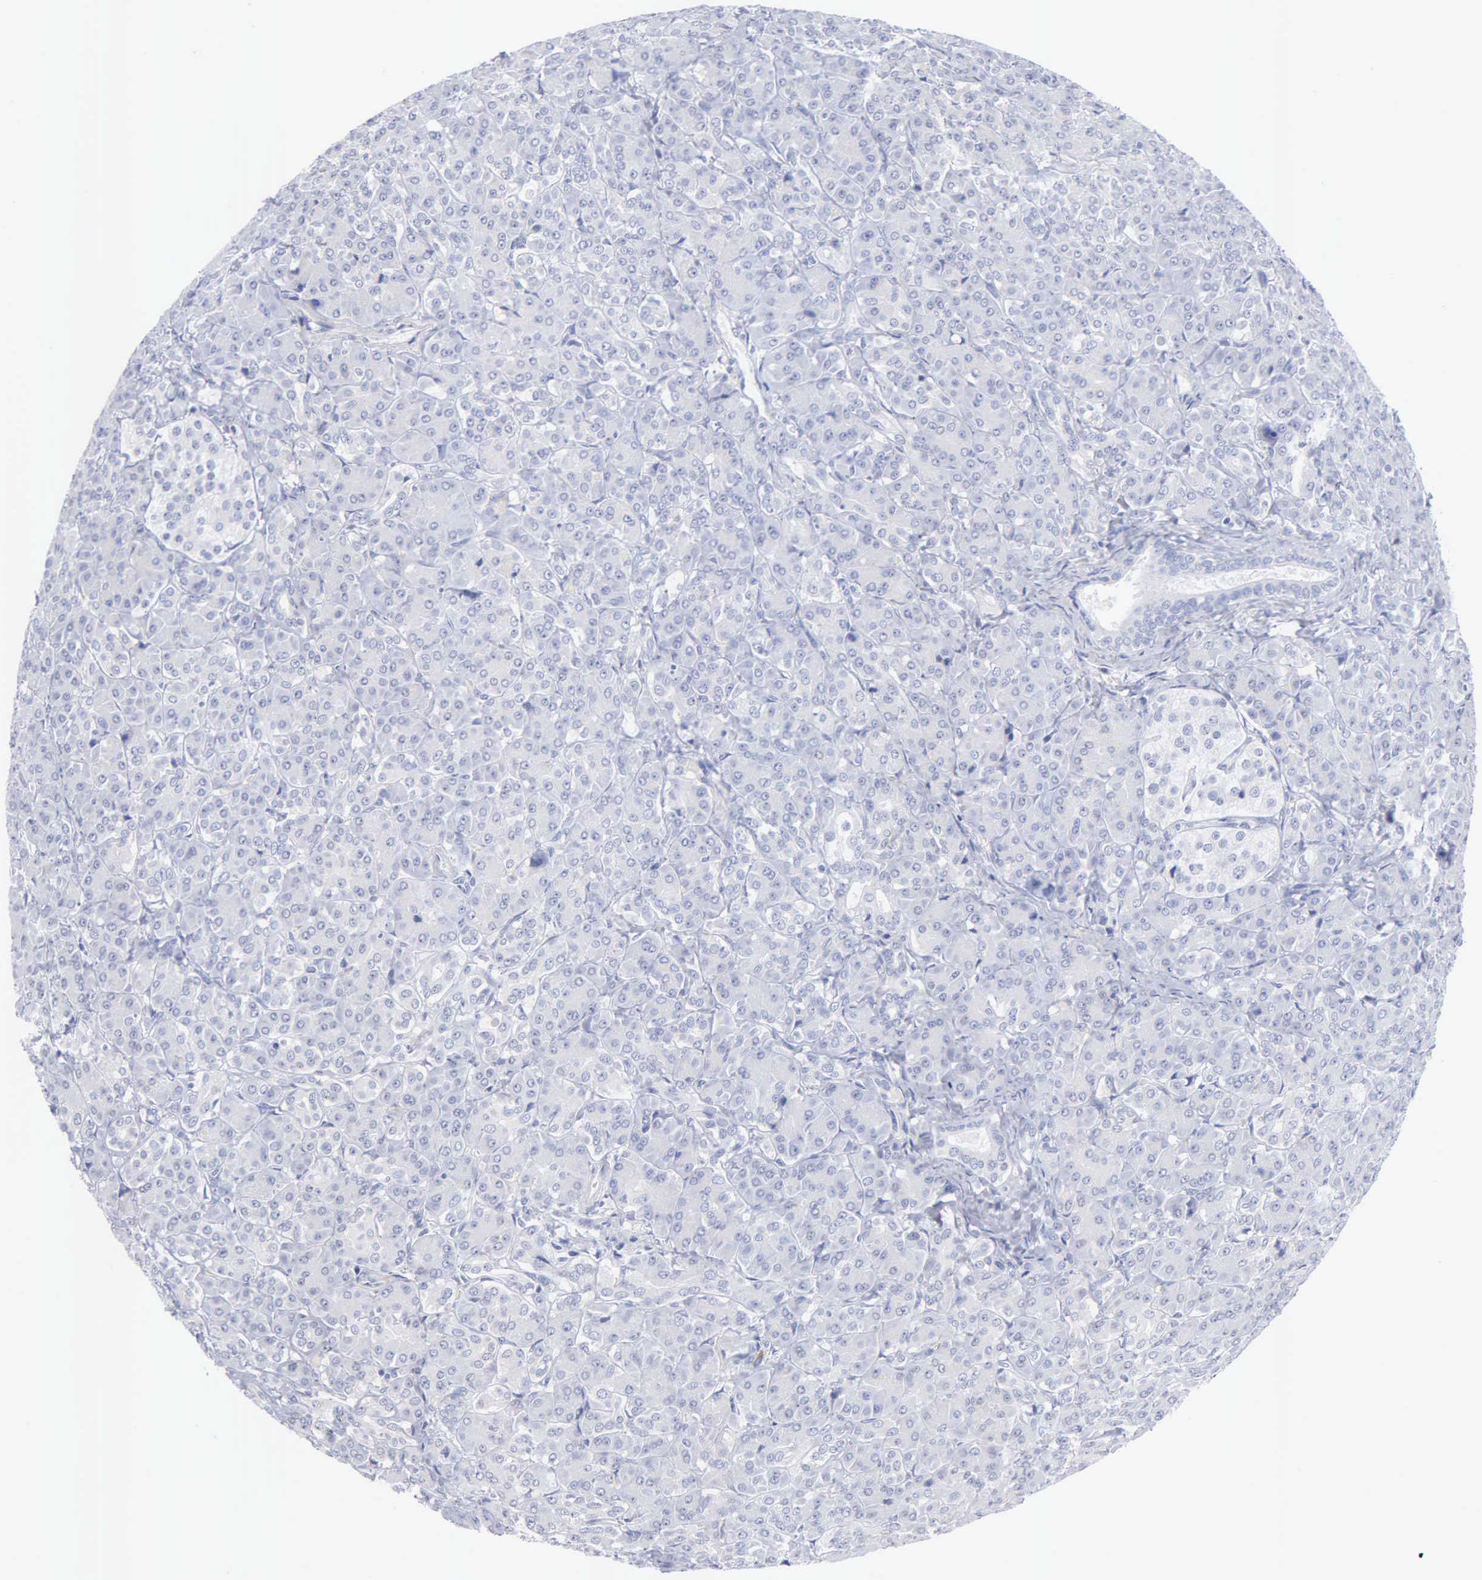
{"staining": {"intensity": "negative", "quantity": "none", "location": "none"}, "tissue": "pancreas", "cell_type": "Exocrine glandular cells", "image_type": "normal", "snomed": [{"axis": "morphology", "description": "Normal tissue, NOS"}, {"axis": "topography", "description": "Lymph node"}, {"axis": "topography", "description": "Pancreas"}], "caption": "High power microscopy photomicrograph of an IHC photomicrograph of normal pancreas, revealing no significant expression in exocrine glandular cells.", "gene": "ASPHD2", "patient": {"sex": "male", "age": 59}}